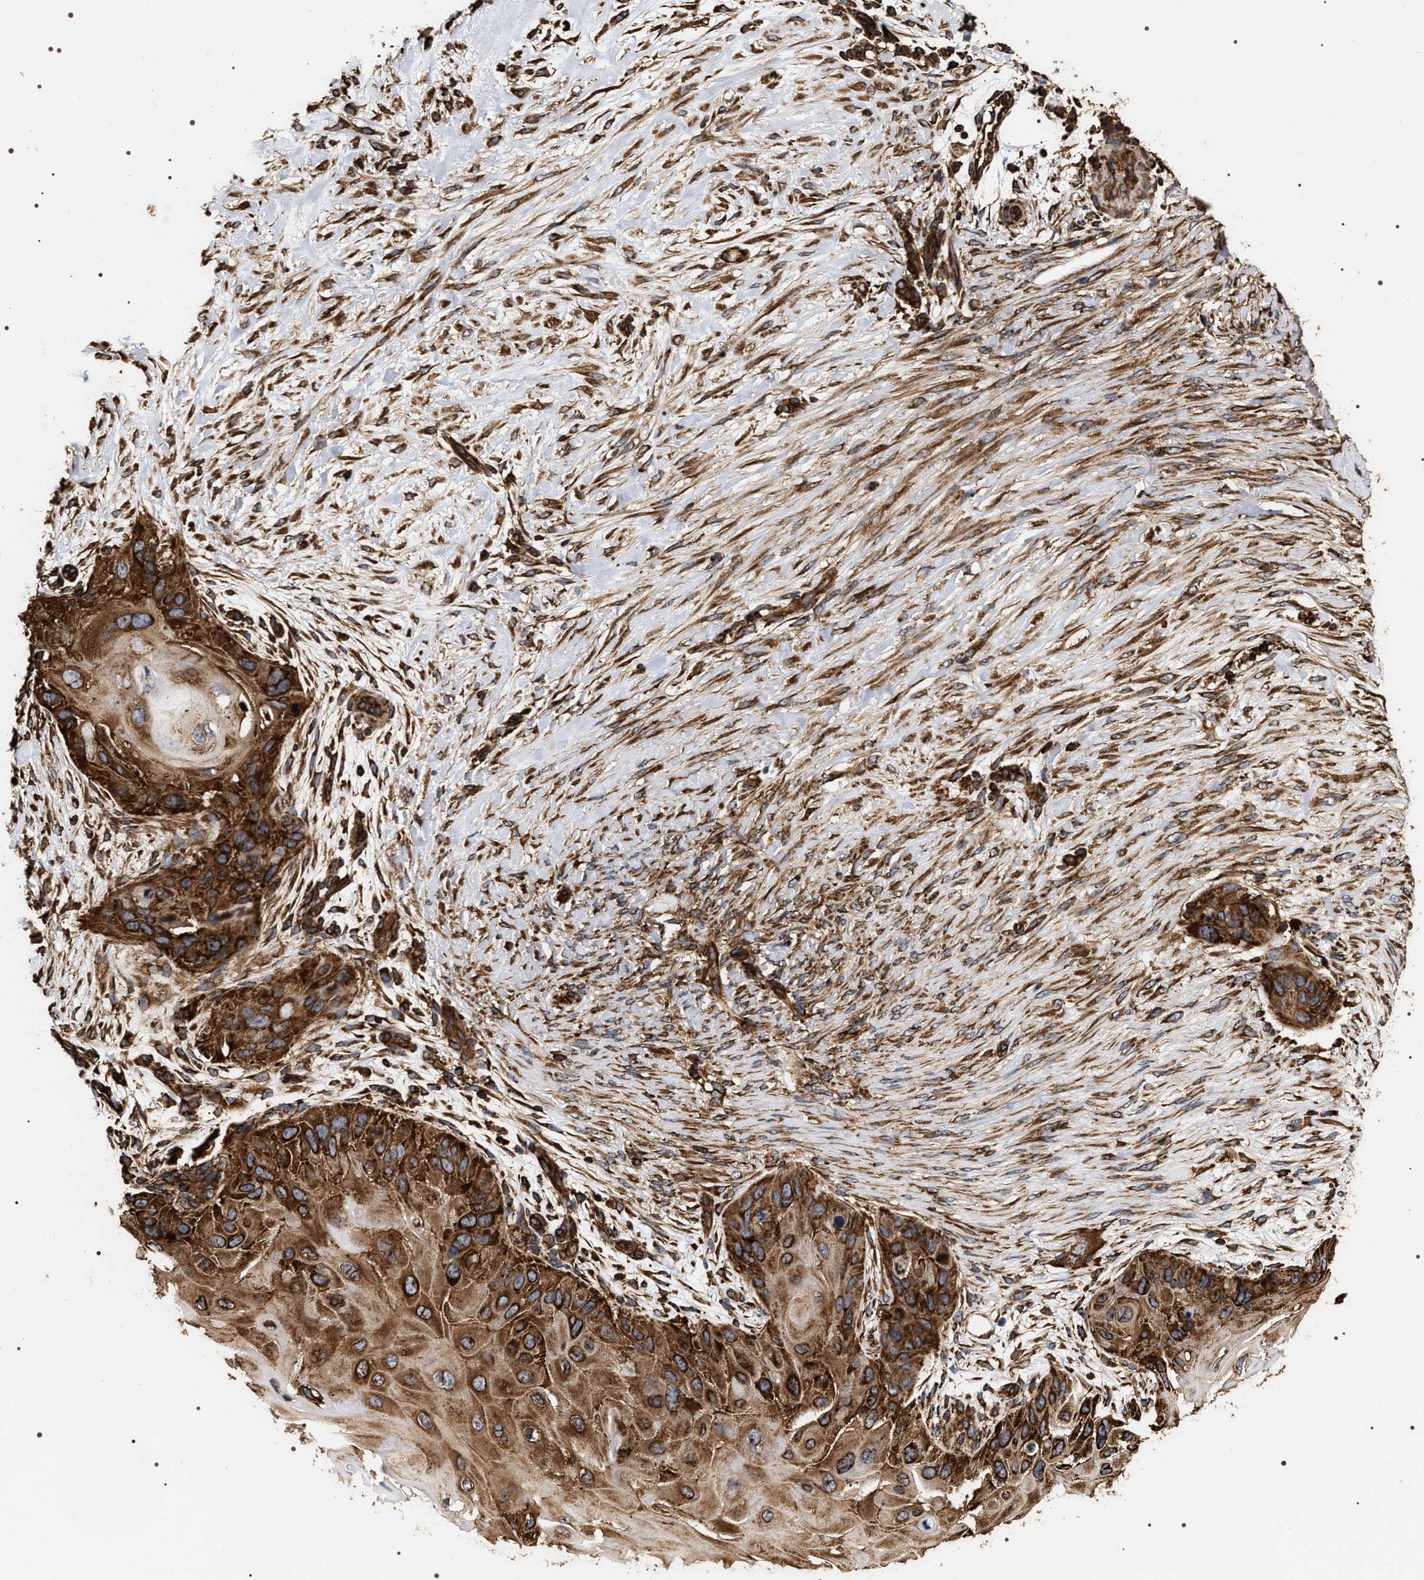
{"staining": {"intensity": "strong", "quantity": ">75%", "location": "cytoplasmic/membranous"}, "tissue": "skin cancer", "cell_type": "Tumor cells", "image_type": "cancer", "snomed": [{"axis": "morphology", "description": "Squamous cell carcinoma, NOS"}, {"axis": "topography", "description": "Skin"}], "caption": "Skin cancer tissue exhibits strong cytoplasmic/membranous expression in approximately >75% of tumor cells", "gene": "SERBP1", "patient": {"sex": "female", "age": 77}}